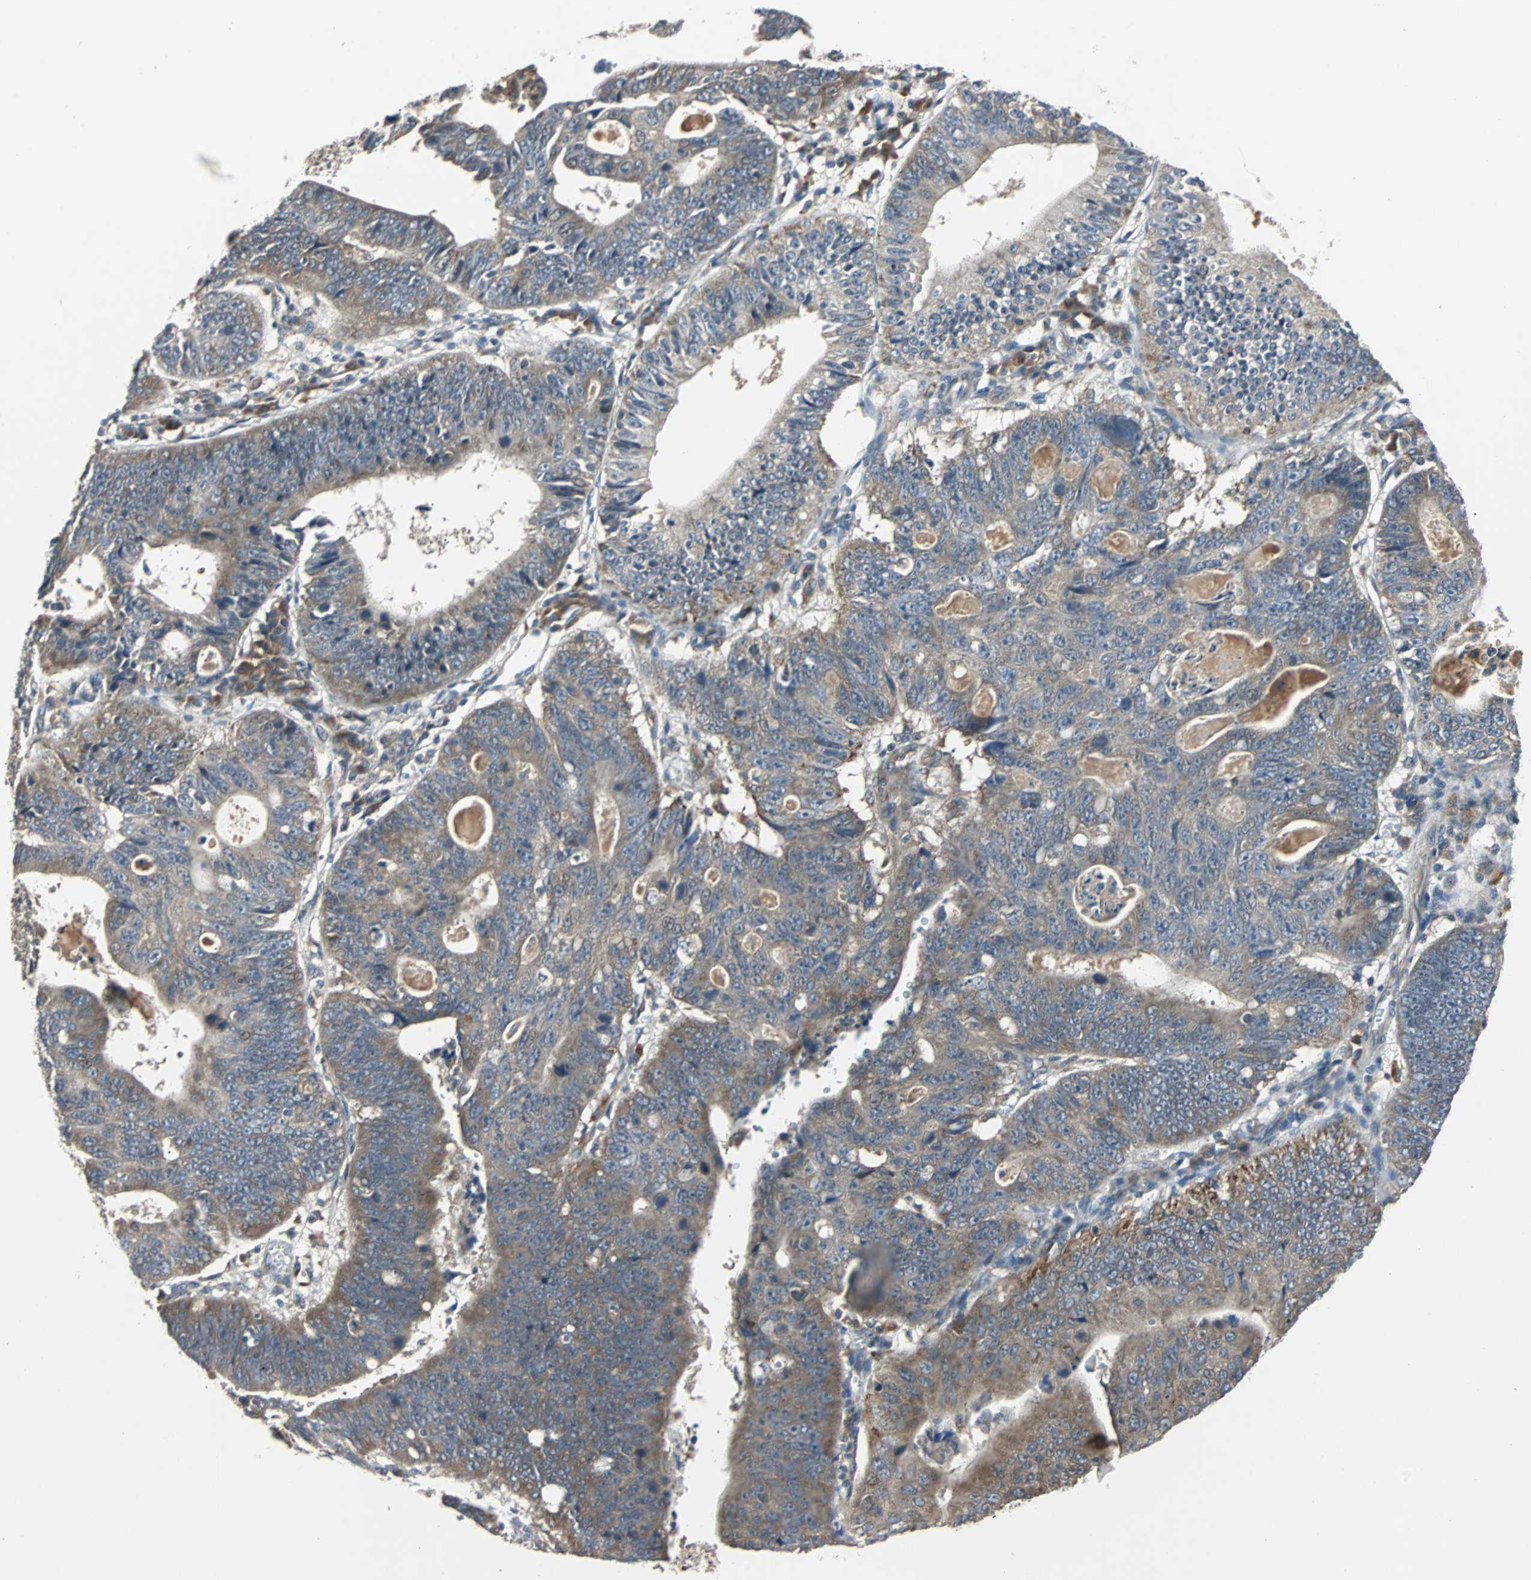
{"staining": {"intensity": "moderate", "quantity": ">75%", "location": "cytoplasmic/membranous"}, "tissue": "stomach cancer", "cell_type": "Tumor cells", "image_type": "cancer", "snomed": [{"axis": "morphology", "description": "Adenocarcinoma, NOS"}, {"axis": "topography", "description": "Stomach"}], "caption": "DAB immunohistochemical staining of human stomach adenocarcinoma demonstrates moderate cytoplasmic/membranous protein expression in approximately >75% of tumor cells.", "gene": "ARF1", "patient": {"sex": "male", "age": 59}}